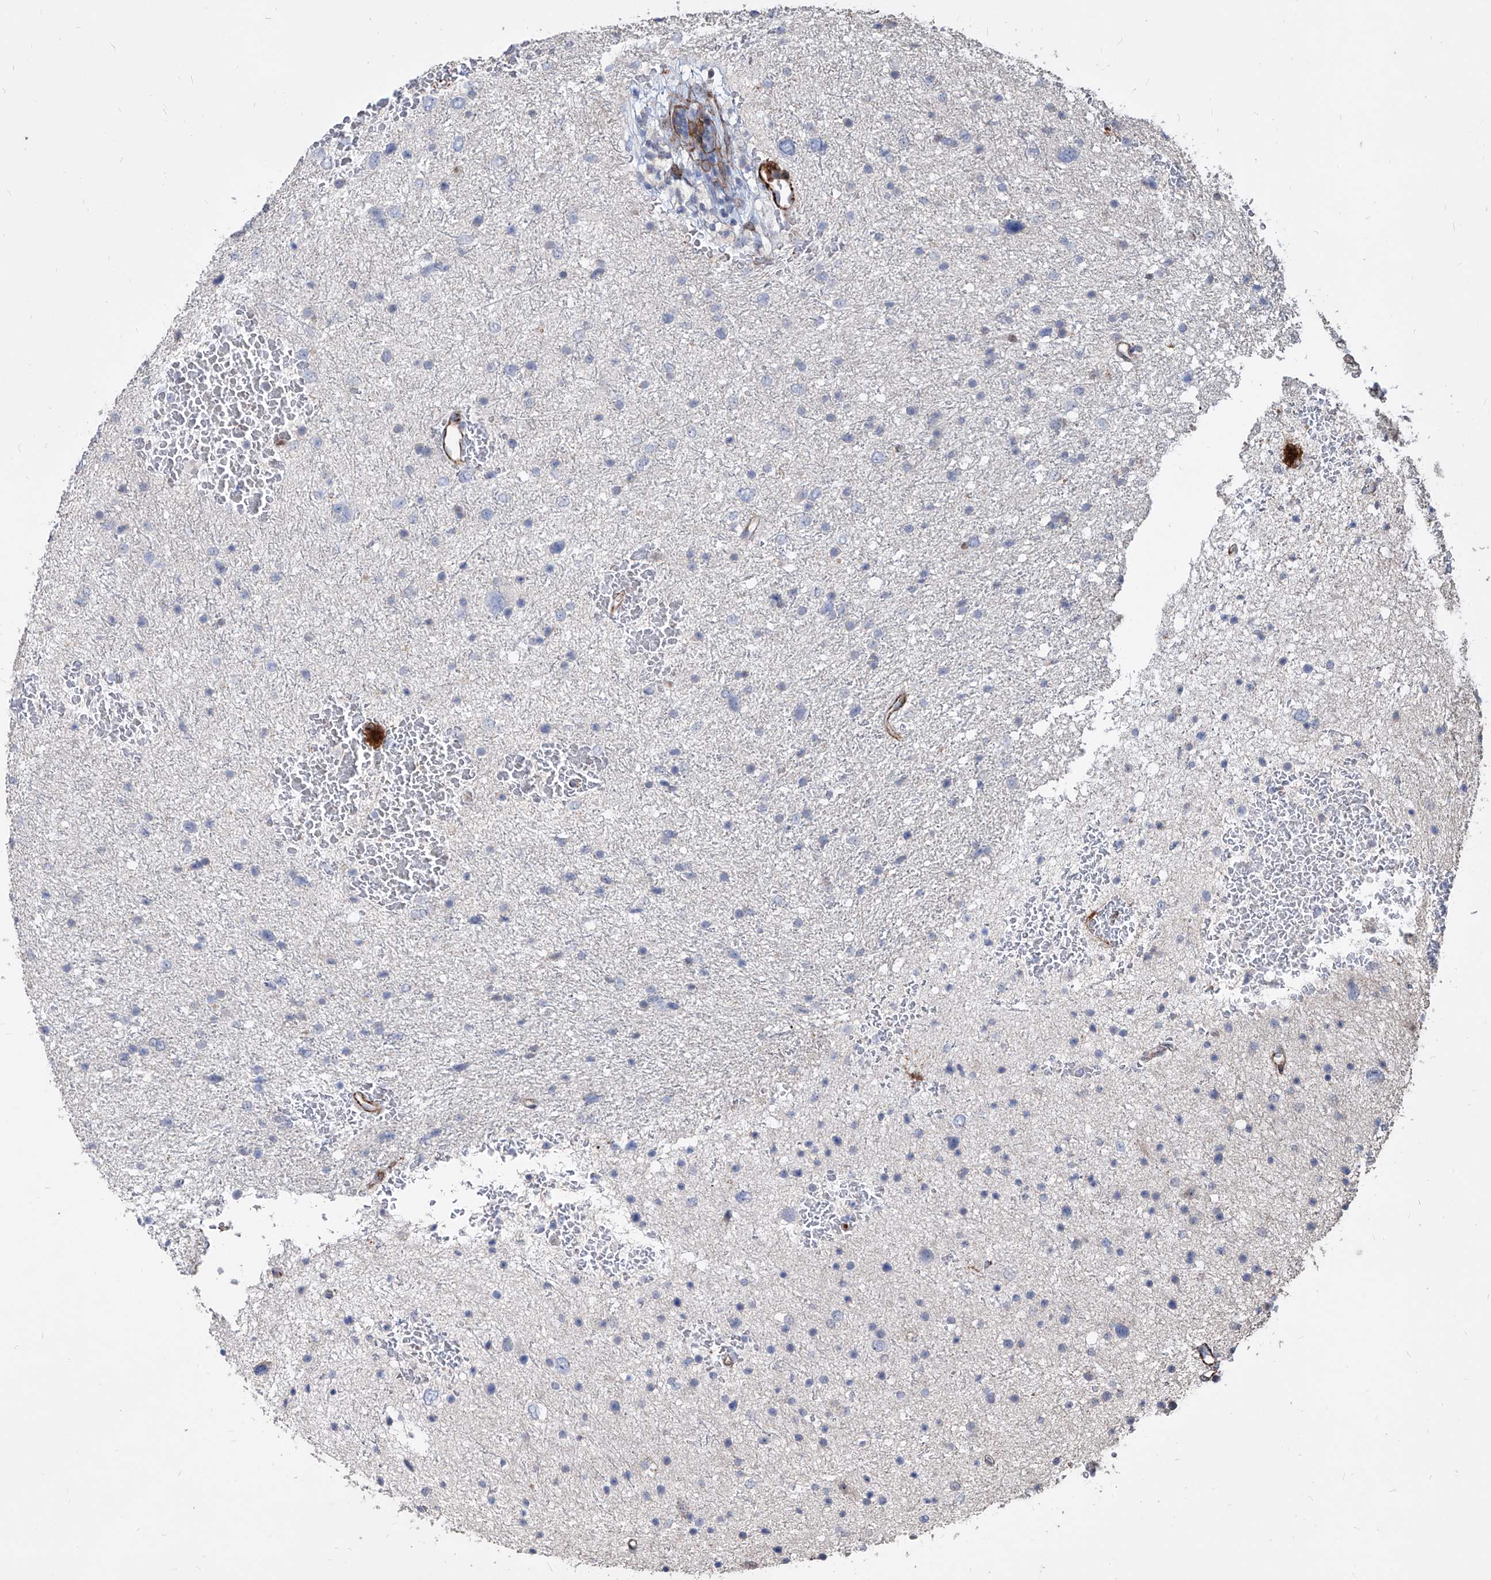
{"staining": {"intensity": "negative", "quantity": "none", "location": "none"}, "tissue": "glioma", "cell_type": "Tumor cells", "image_type": "cancer", "snomed": [{"axis": "morphology", "description": "Glioma, malignant, Low grade"}, {"axis": "topography", "description": "Brain"}], "caption": "An immunohistochemistry (IHC) image of glioma is shown. There is no staining in tumor cells of glioma.", "gene": "FAM83B", "patient": {"sex": "female", "age": 37}}